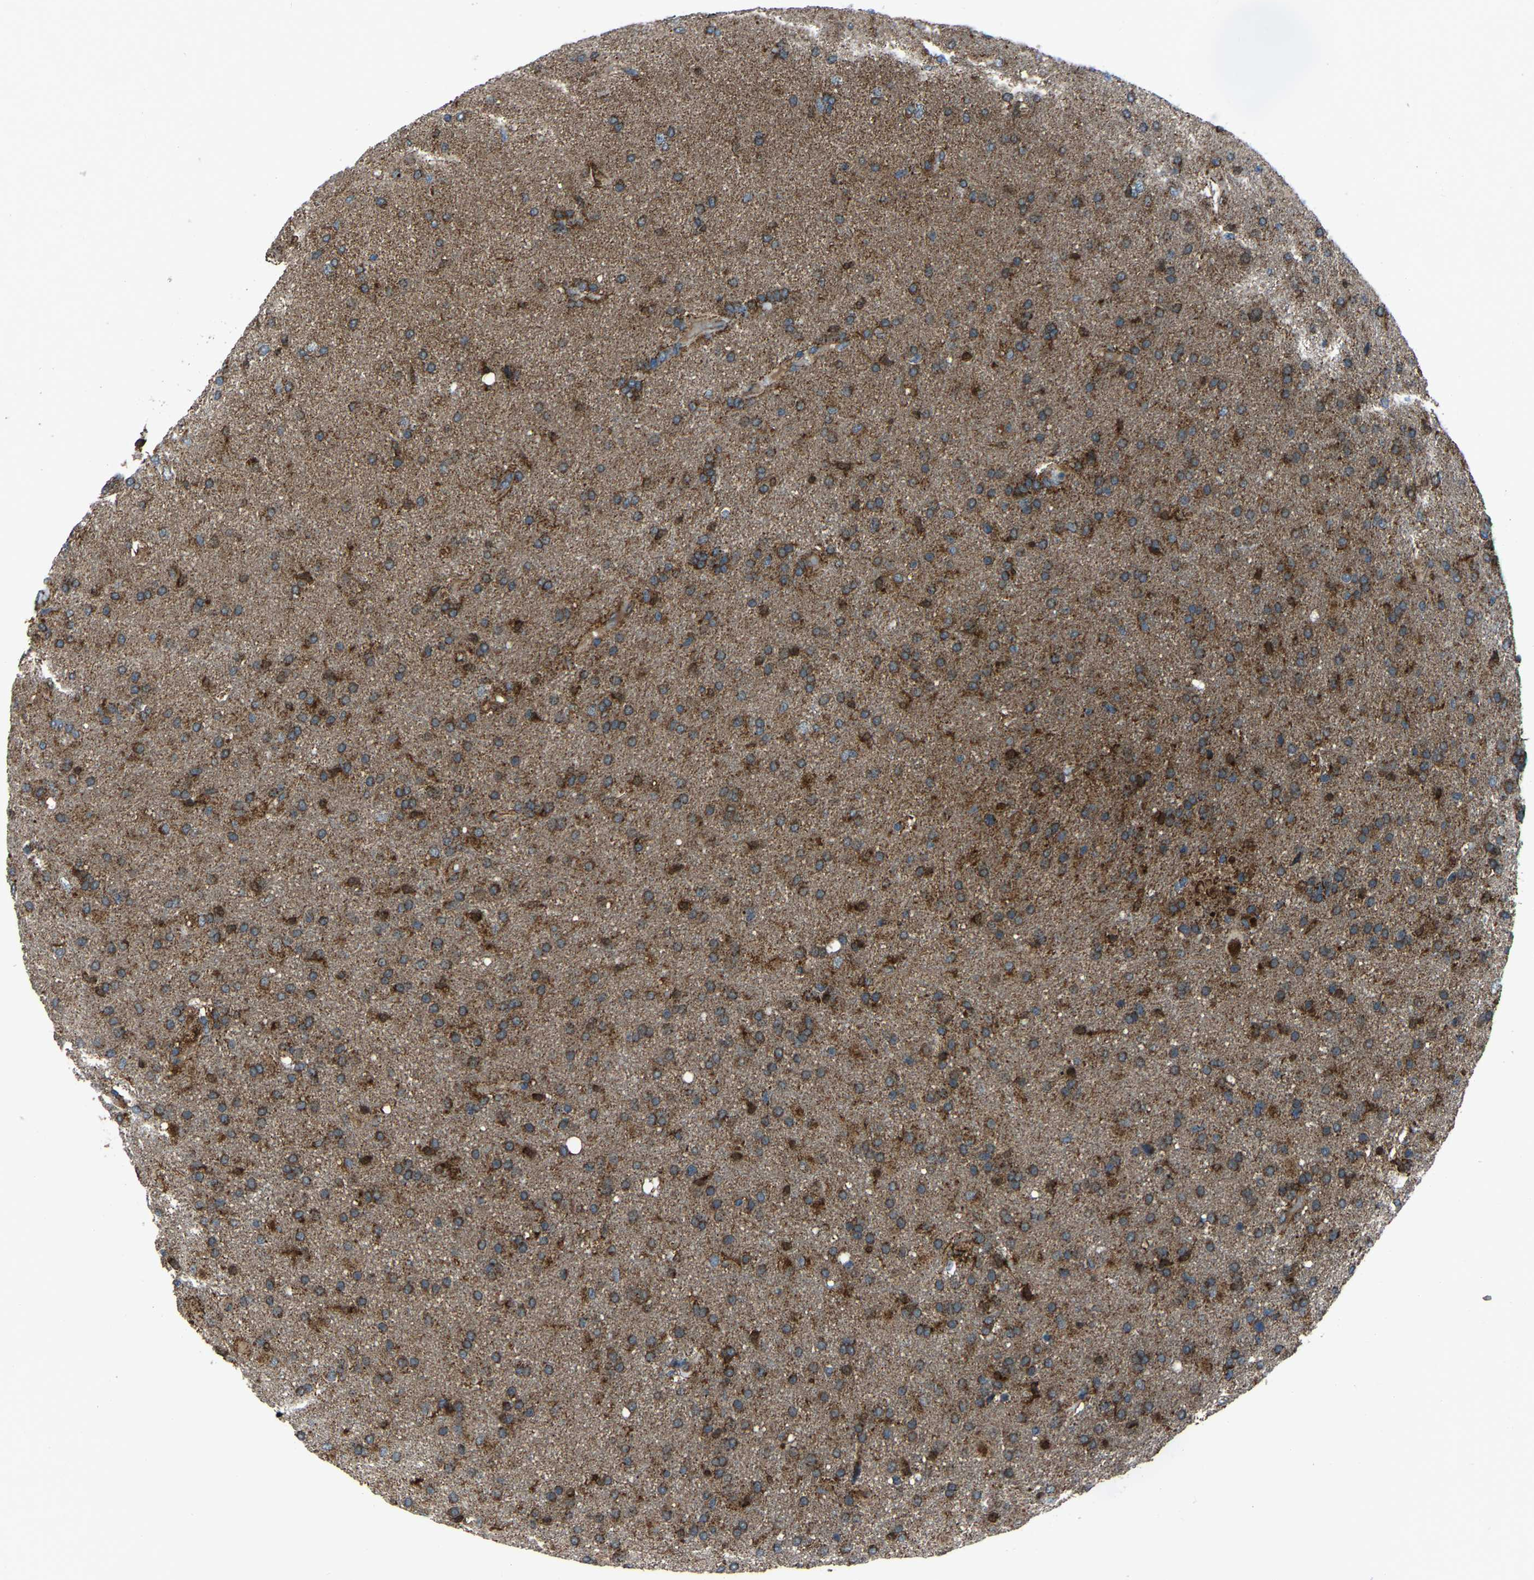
{"staining": {"intensity": "strong", "quantity": ">75%", "location": "cytoplasmic/membranous"}, "tissue": "glioma", "cell_type": "Tumor cells", "image_type": "cancer", "snomed": [{"axis": "morphology", "description": "Glioma, malignant, High grade"}, {"axis": "topography", "description": "Brain"}], "caption": "Immunohistochemistry (DAB (3,3'-diaminobenzidine)) staining of malignant high-grade glioma demonstrates strong cytoplasmic/membranous protein positivity in about >75% of tumor cells.", "gene": "AKR1A1", "patient": {"sex": "male", "age": 72}}